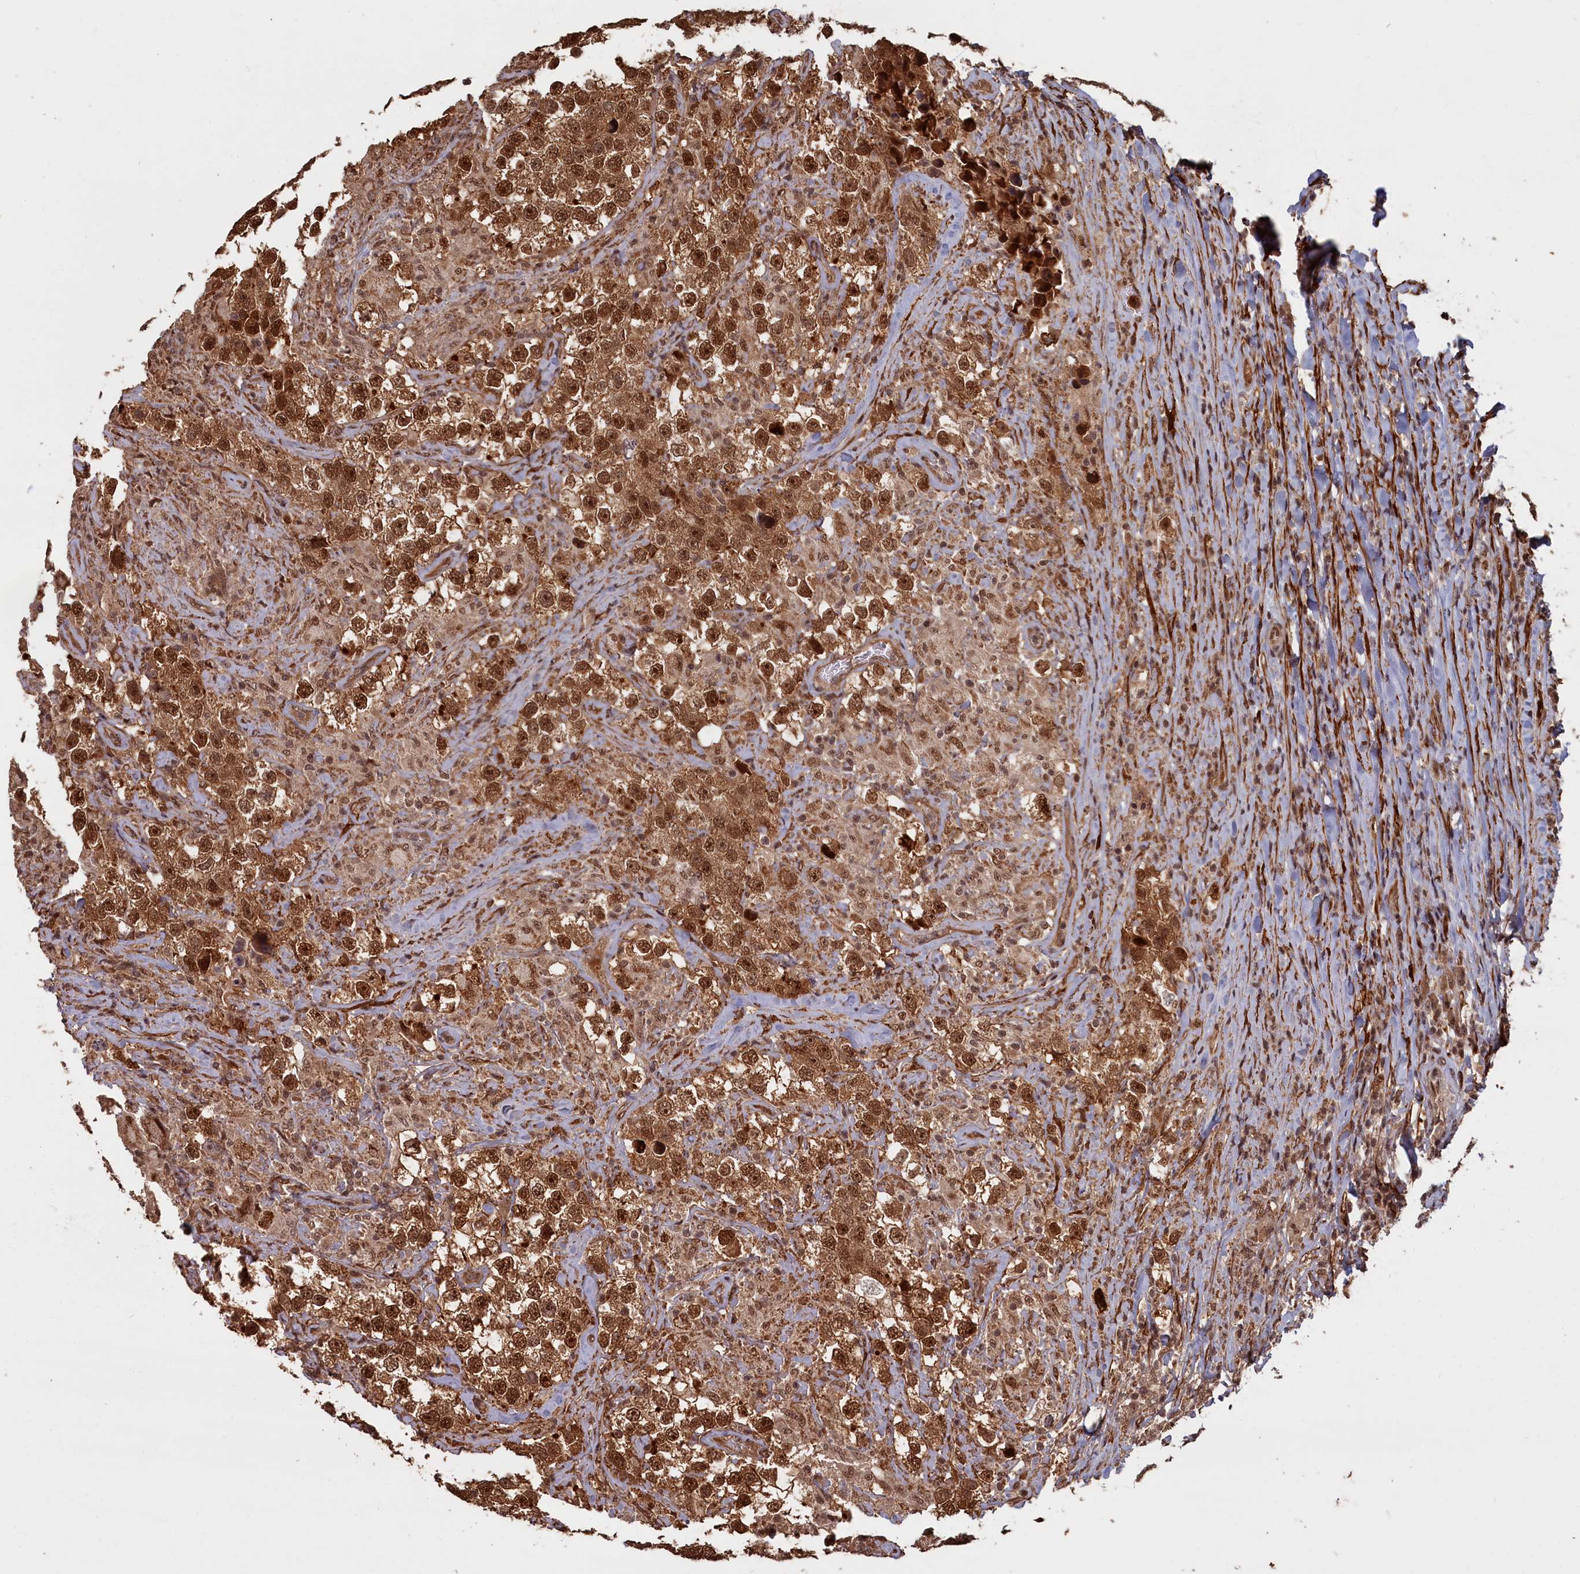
{"staining": {"intensity": "strong", "quantity": ">75%", "location": "cytoplasmic/membranous,nuclear"}, "tissue": "testis cancer", "cell_type": "Tumor cells", "image_type": "cancer", "snomed": [{"axis": "morphology", "description": "Seminoma, NOS"}, {"axis": "topography", "description": "Testis"}], "caption": "Brown immunohistochemical staining in testis cancer (seminoma) shows strong cytoplasmic/membranous and nuclear positivity in approximately >75% of tumor cells. (DAB (3,3'-diaminobenzidine) = brown stain, brightfield microscopy at high magnification).", "gene": "HIF3A", "patient": {"sex": "male", "age": 46}}